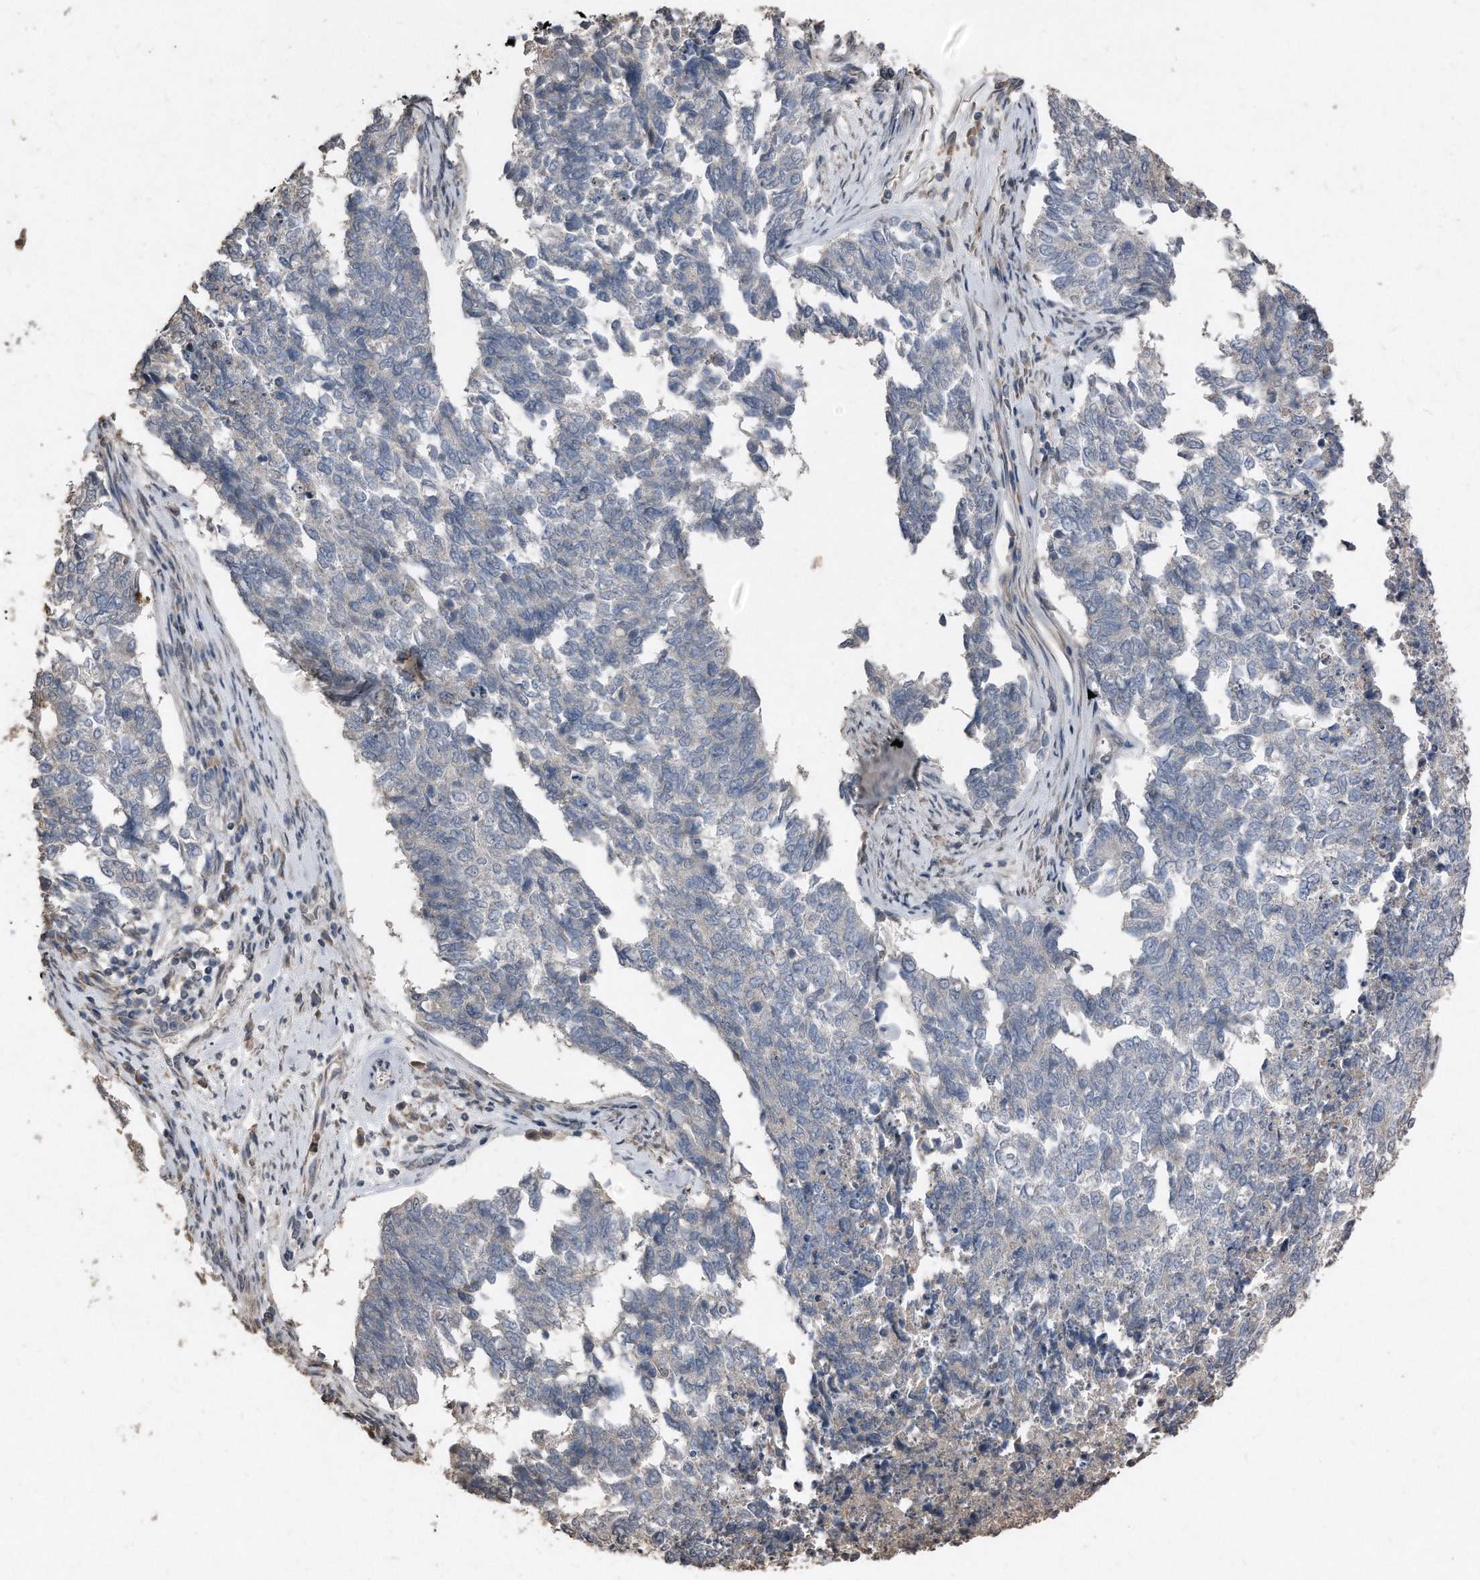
{"staining": {"intensity": "negative", "quantity": "none", "location": "none"}, "tissue": "cervical cancer", "cell_type": "Tumor cells", "image_type": "cancer", "snomed": [{"axis": "morphology", "description": "Squamous cell carcinoma, NOS"}, {"axis": "topography", "description": "Cervix"}], "caption": "This is an immunohistochemistry image of human cervical squamous cell carcinoma. There is no positivity in tumor cells.", "gene": "ANKRD10", "patient": {"sex": "female", "age": 63}}